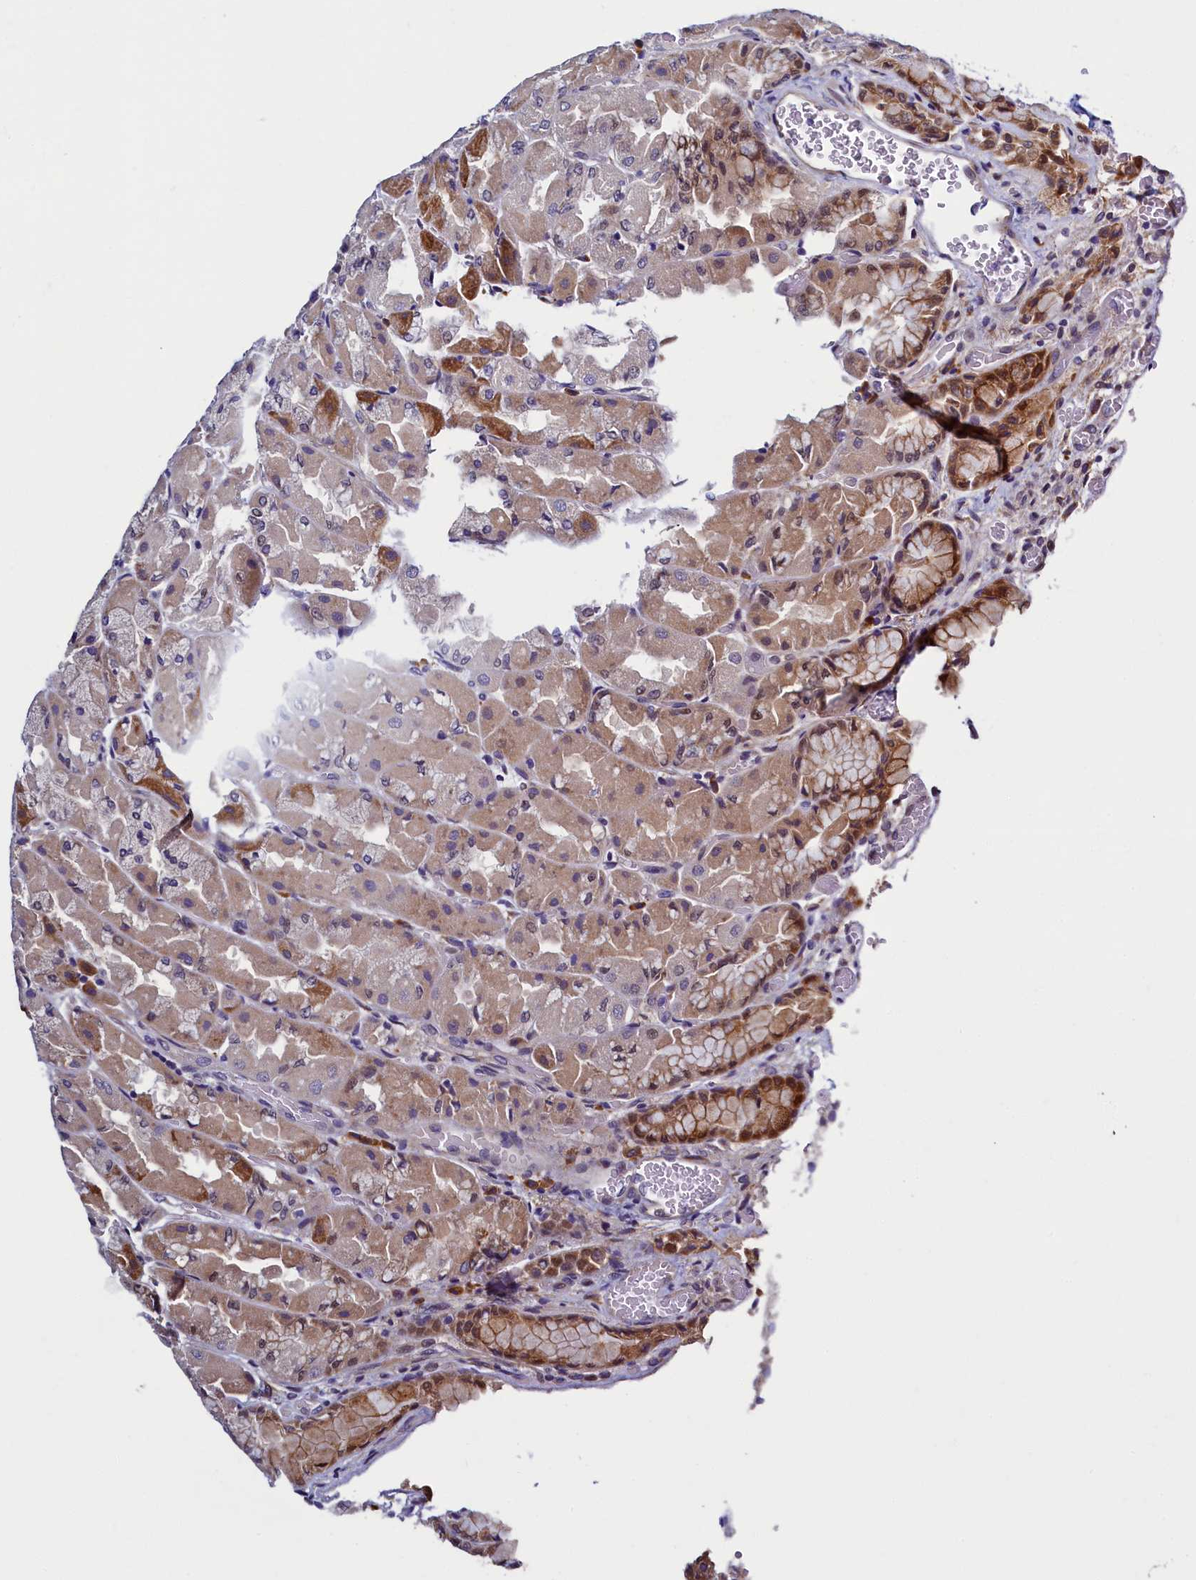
{"staining": {"intensity": "moderate", "quantity": "25%-75%", "location": "cytoplasmic/membranous"}, "tissue": "stomach", "cell_type": "Glandular cells", "image_type": "normal", "snomed": [{"axis": "morphology", "description": "Normal tissue, NOS"}, {"axis": "topography", "description": "Stomach"}], "caption": "A brown stain highlights moderate cytoplasmic/membranous expression of a protein in glandular cells of benign stomach. The protein of interest is shown in brown color, while the nuclei are stained blue.", "gene": "SLC16A14", "patient": {"sex": "female", "age": 61}}